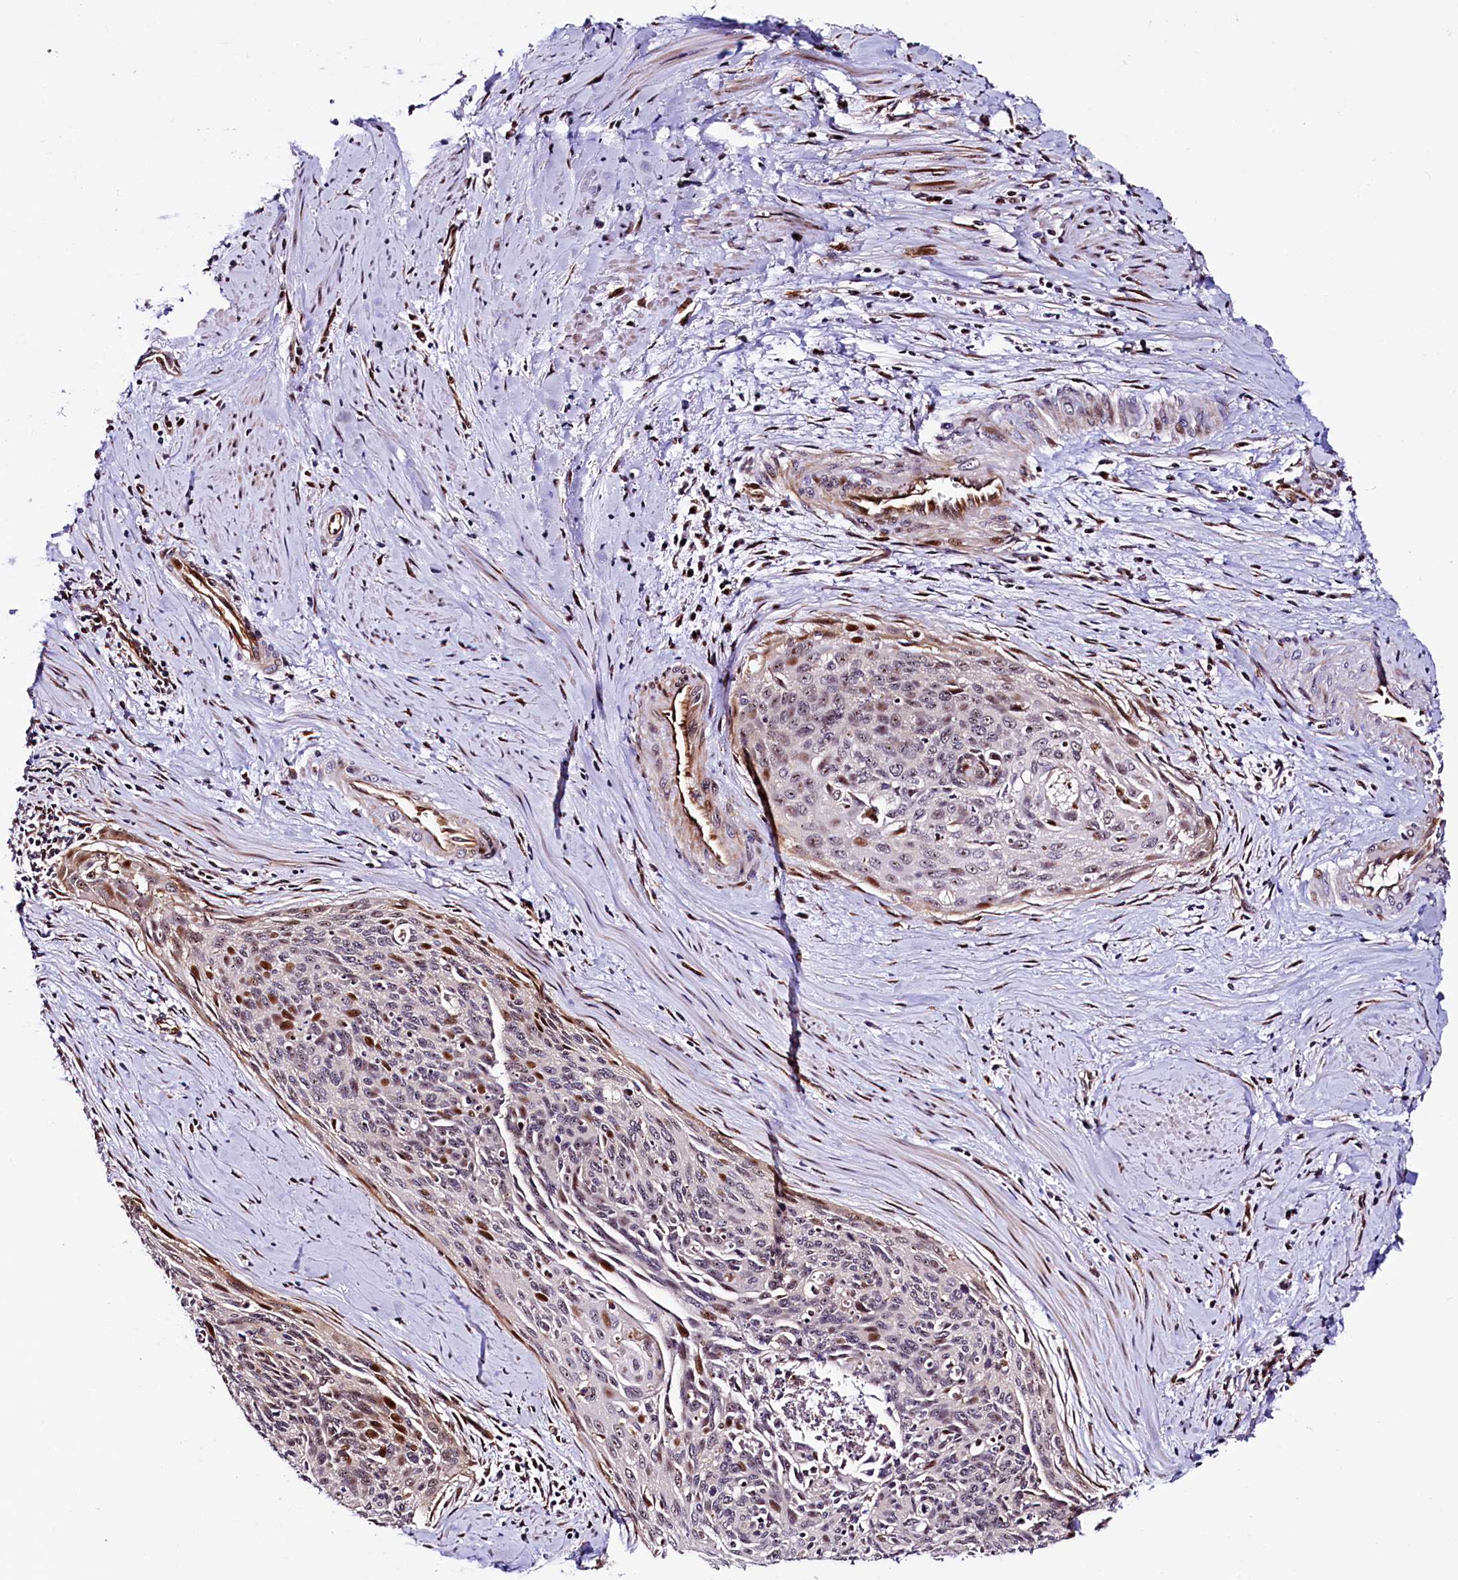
{"staining": {"intensity": "moderate", "quantity": "<25%", "location": "nuclear"}, "tissue": "cervical cancer", "cell_type": "Tumor cells", "image_type": "cancer", "snomed": [{"axis": "morphology", "description": "Squamous cell carcinoma, NOS"}, {"axis": "topography", "description": "Cervix"}], "caption": "A low amount of moderate nuclear staining is identified in approximately <25% of tumor cells in cervical cancer (squamous cell carcinoma) tissue.", "gene": "TRMT112", "patient": {"sex": "female", "age": 55}}